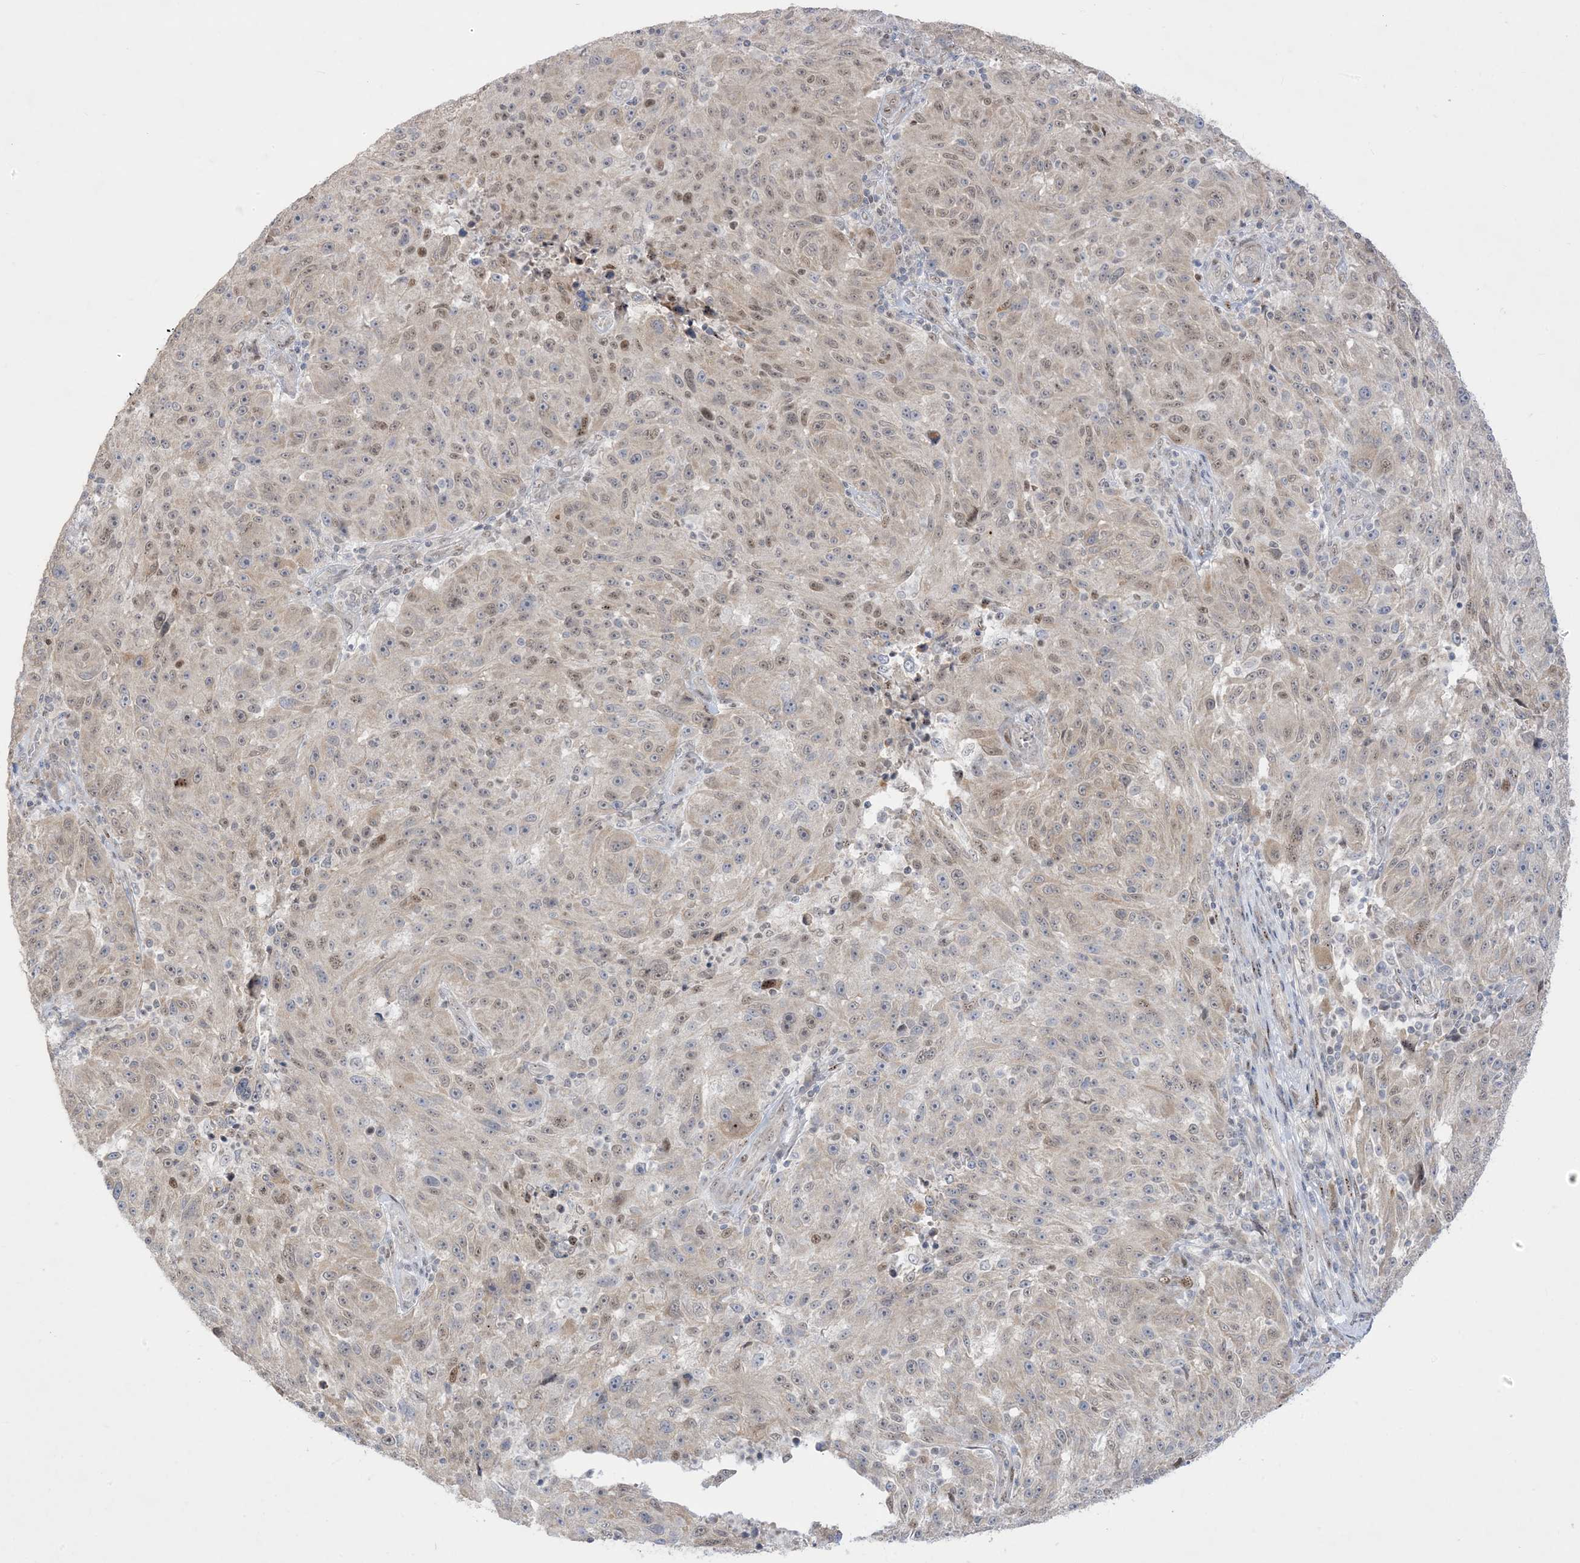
{"staining": {"intensity": "weak", "quantity": "25%-75%", "location": "nuclear"}, "tissue": "melanoma", "cell_type": "Tumor cells", "image_type": "cancer", "snomed": [{"axis": "morphology", "description": "Malignant melanoma, NOS"}, {"axis": "topography", "description": "Skin"}], "caption": "Immunohistochemical staining of human malignant melanoma exhibits weak nuclear protein expression in approximately 25%-75% of tumor cells.", "gene": "BHLHE40", "patient": {"sex": "male", "age": 53}}